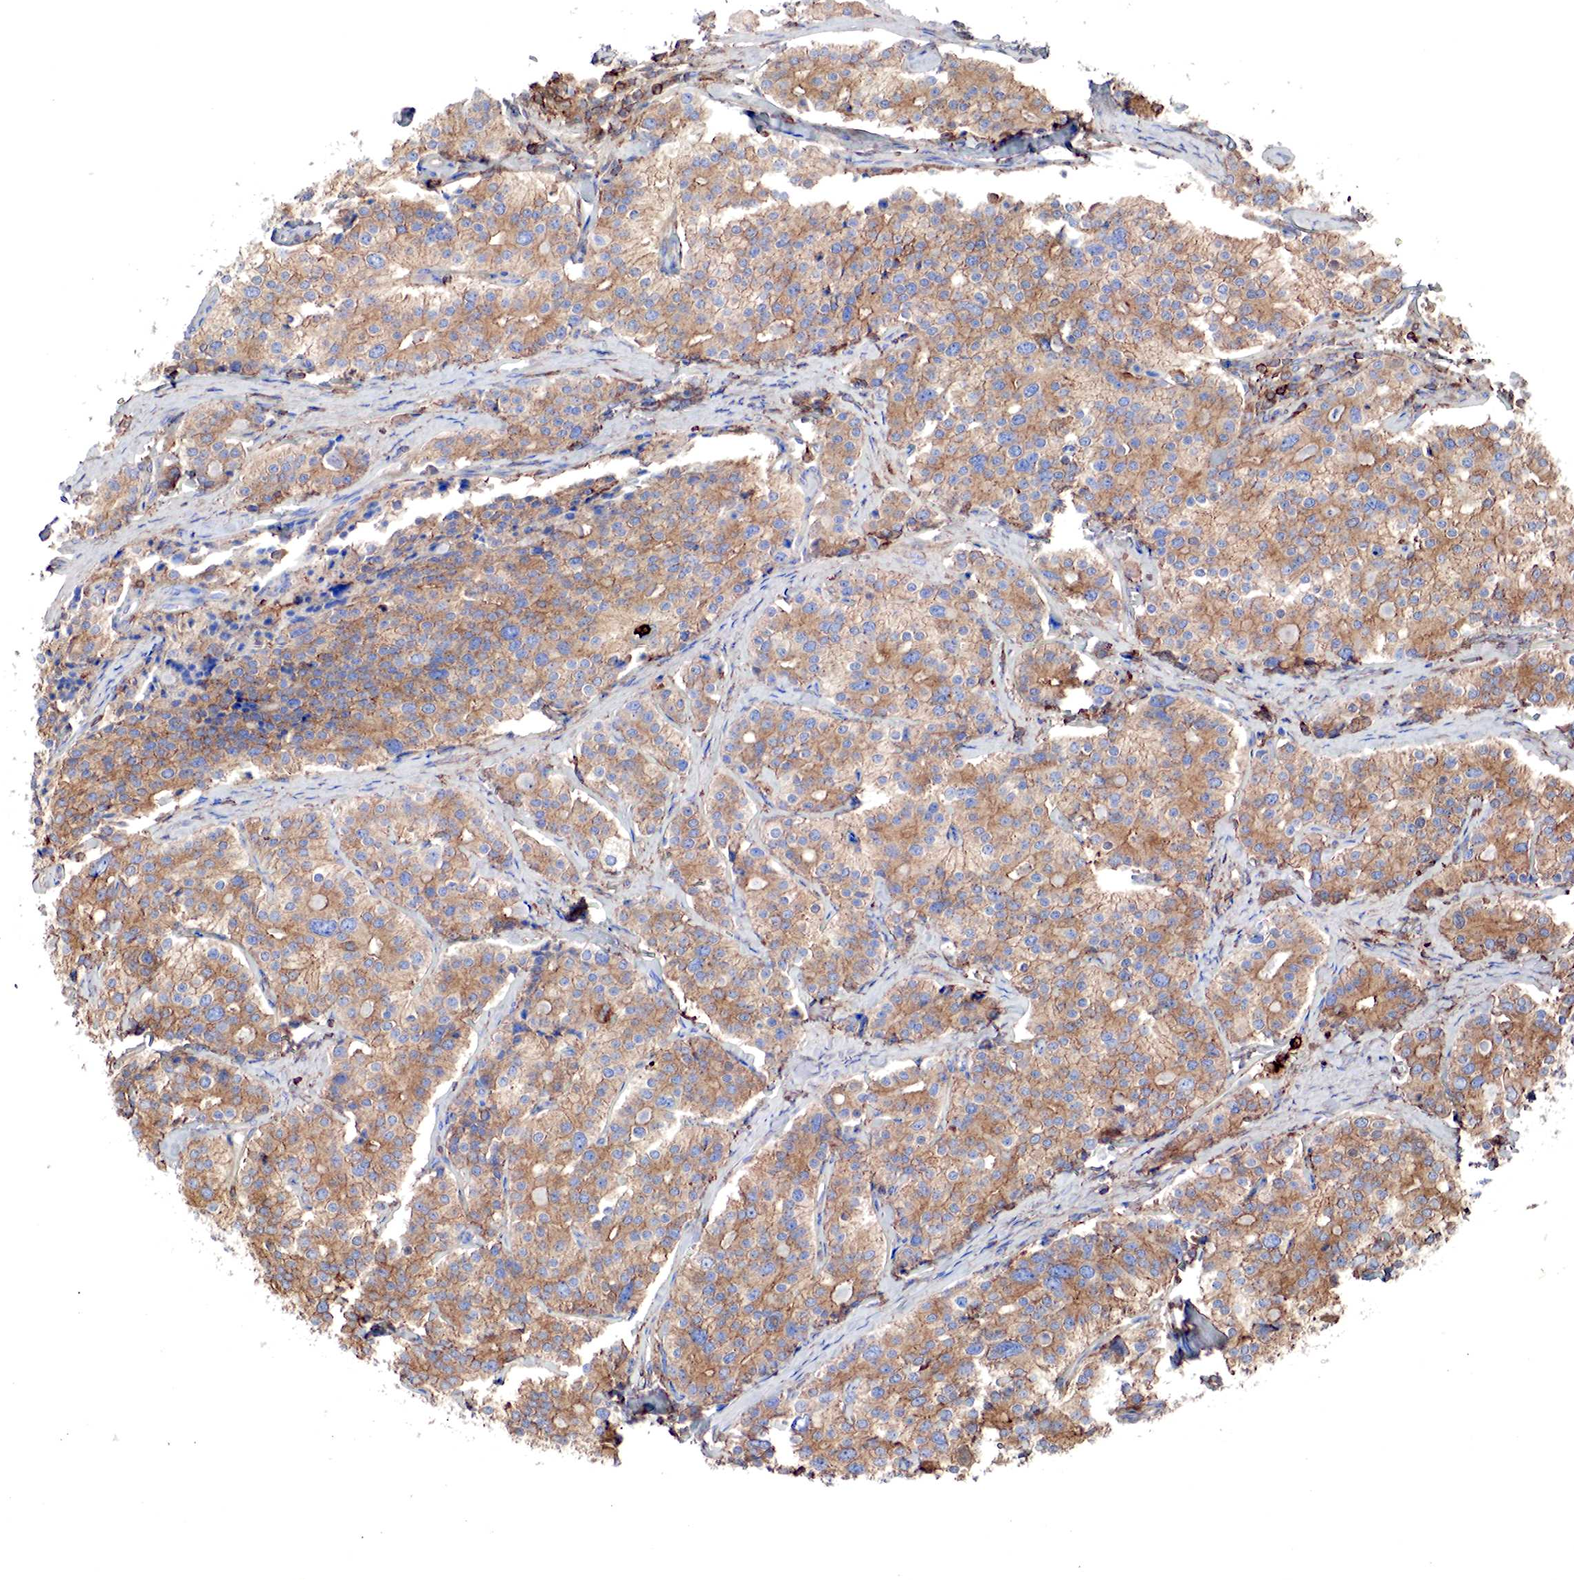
{"staining": {"intensity": "moderate", "quantity": ">75%", "location": "cytoplasmic/membranous"}, "tissue": "carcinoid", "cell_type": "Tumor cells", "image_type": "cancer", "snomed": [{"axis": "morphology", "description": "Carcinoid, malignant, NOS"}, {"axis": "topography", "description": "Small intestine"}], "caption": "Moderate cytoplasmic/membranous staining is present in about >75% of tumor cells in carcinoid.", "gene": "G6PD", "patient": {"sex": "male", "age": 63}}